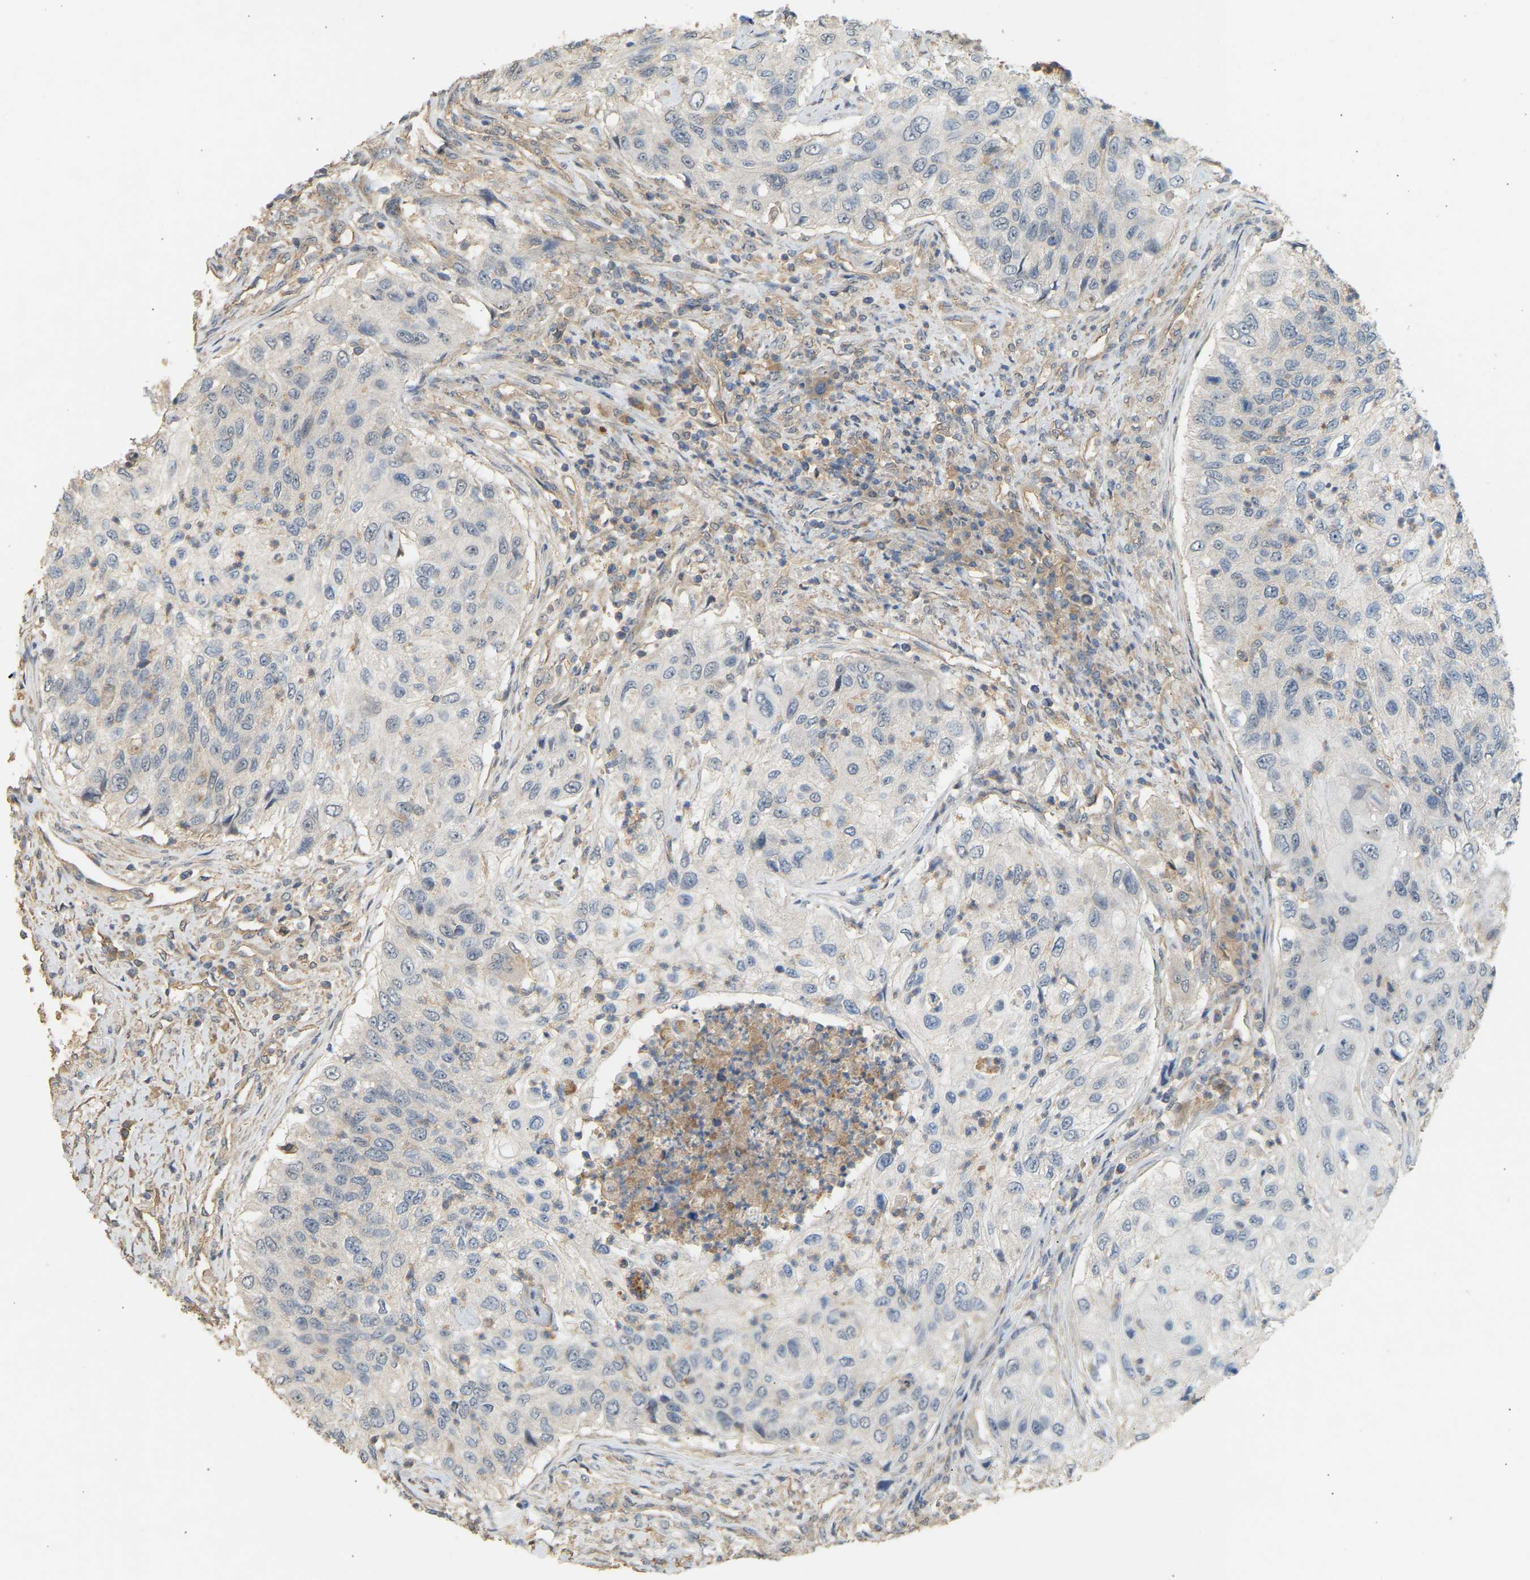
{"staining": {"intensity": "negative", "quantity": "none", "location": "none"}, "tissue": "urothelial cancer", "cell_type": "Tumor cells", "image_type": "cancer", "snomed": [{"axis": "morphology", "description": "Urothelial carcinoma, High grade"}, {"axis": "topography", "description": "Urinary bladder"}], "caption": "A high-resolution photomicrograph shows immunohistochemistry (IHC) staining of urothelial cancer, which demonstrates no significant staining in tumor cells. Brightfield microscopy of immunohistochemistry stained with DAB (3,3'-diaminobenzidine) (brown) and hematoxylin (blue), captured at high magnification.", "gene": "RGL1", "patient": {"sex": "female", "age": 60}}